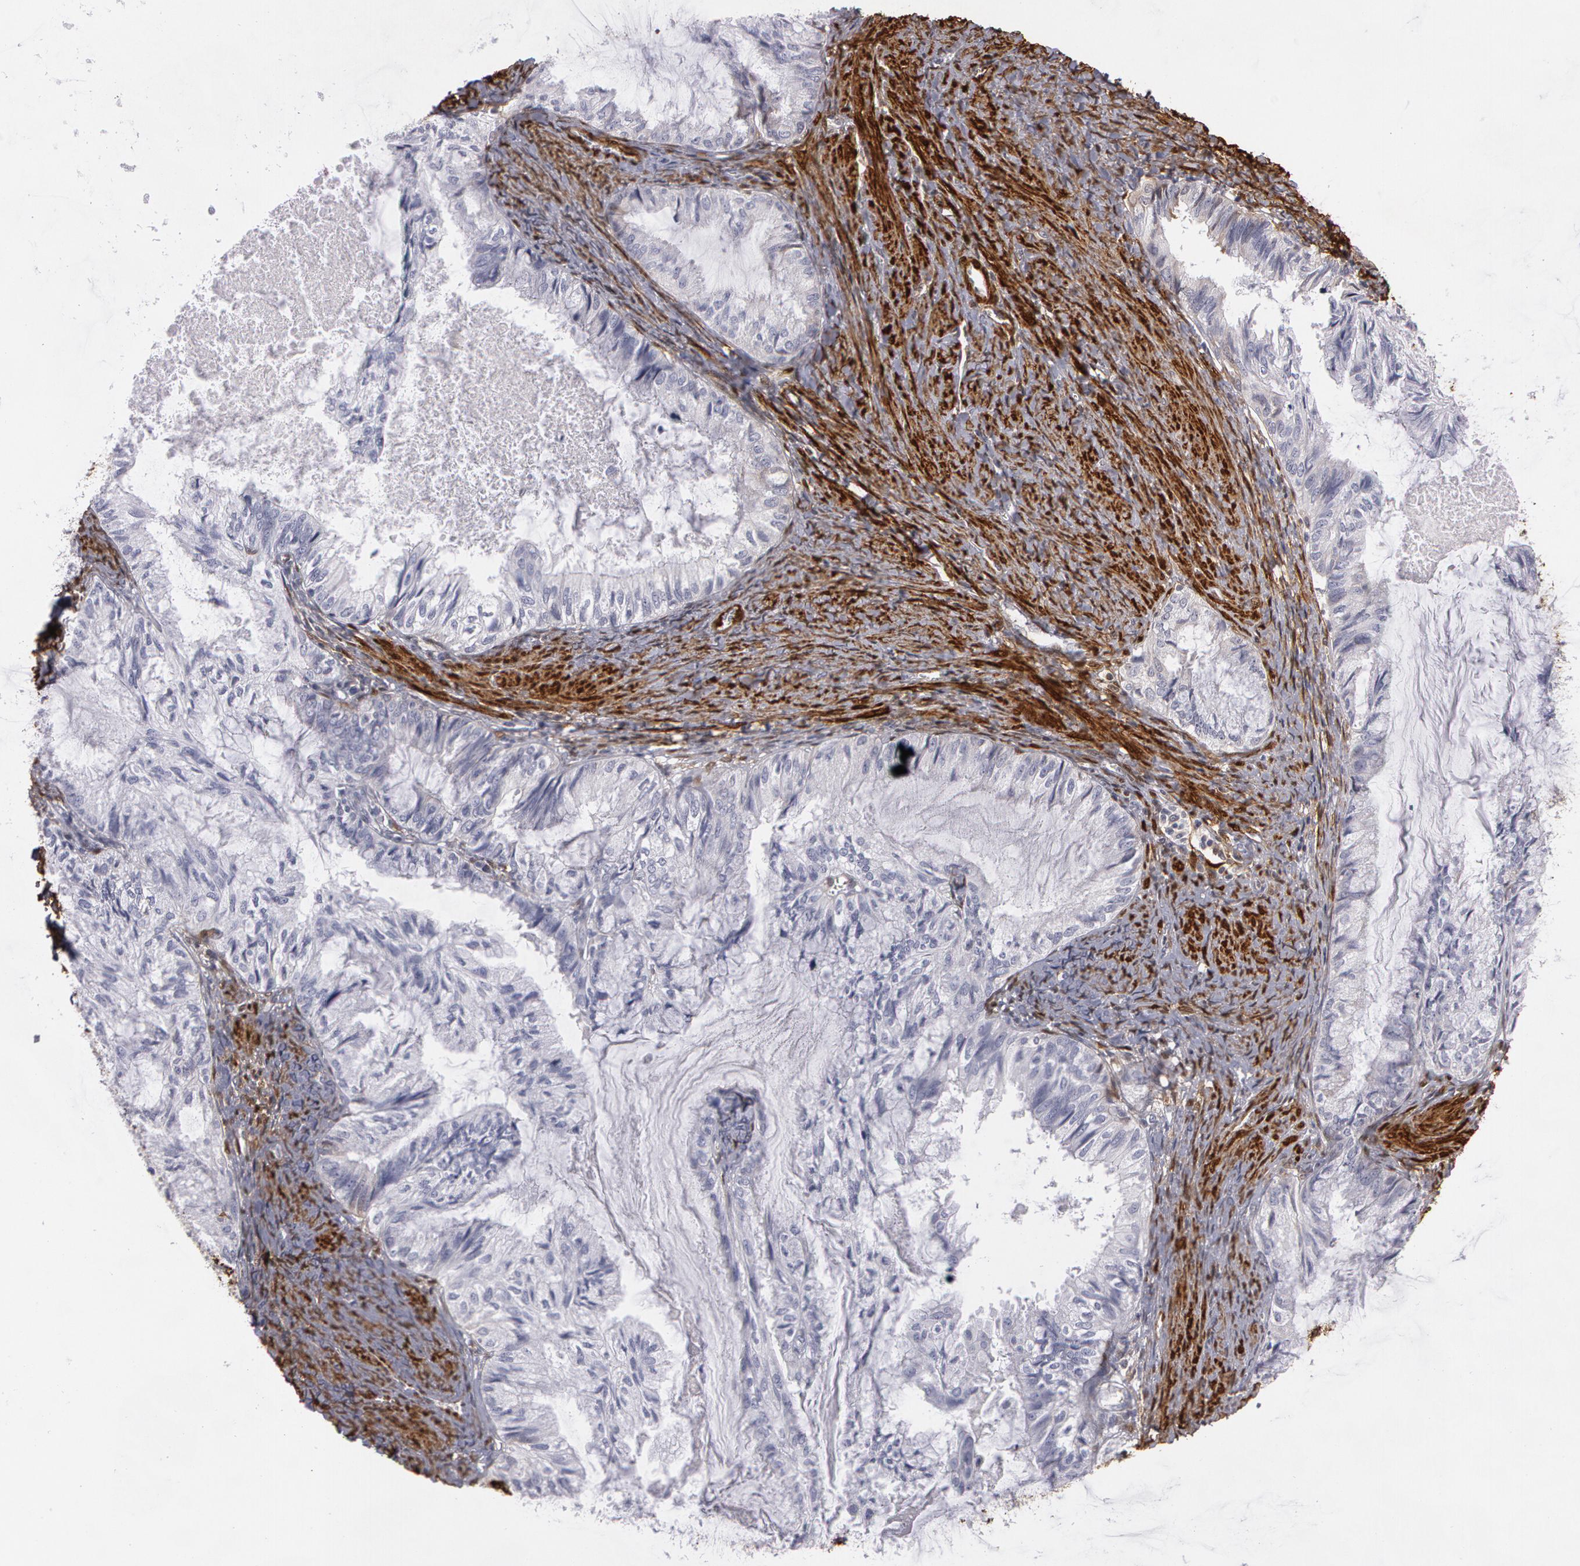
{"staining": {"intensity": "negative", "quantity": "none", "location": "none"}, "tissue": "endometrial cancer", "cell_type": "Tumor cells", "image_type": "cancer", "snomed": [{"axis": "morphology", "description": "Adenocarcinoma, NOS"}, {"axis": "topography", "description": "Endometrium"}], "caption": "Tumor cells are negative for brown protein staining in endometrial cancer (adenocarcinoma).", "gene": "TAGLN", "patient": {"sex": "female", "age": 86}}